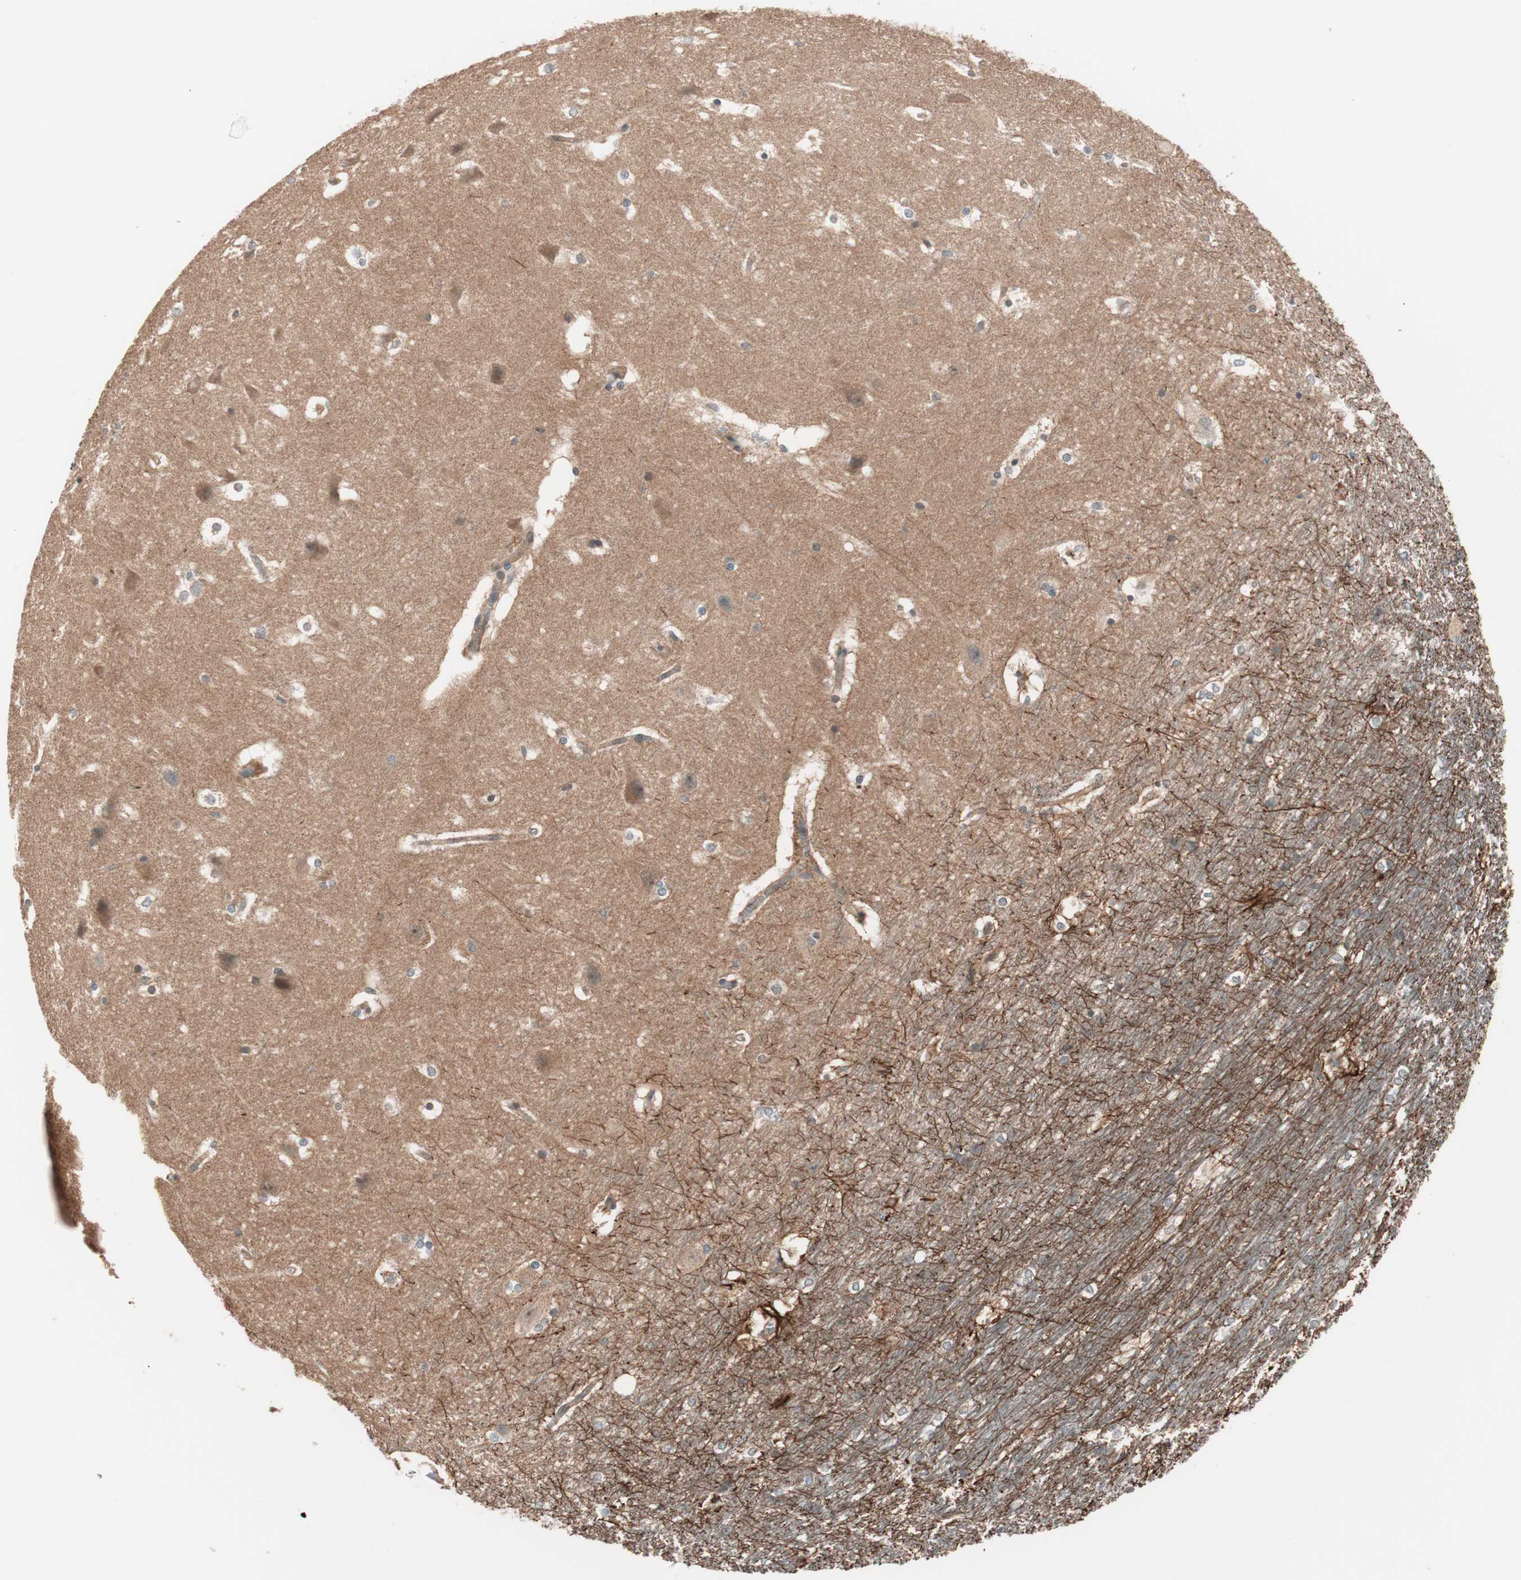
{"staining": {"intensity": "weak", "quantity": "25%-75%", "location": "cytoplasmic/membranous"}, "tissue": "hippocampus", "cell_type": "Glial cells", "image_type": "normal", "snomed": [{"axis": "morphology", "description": "Normal tissue, NOS"}, {"axis": "topography", "description": "Hippocampus"}], "caption": "Benign hippocampus demonstrates weak cytoplasmic/membranous staining in approximately 25%-75% of glial cells, visualized by immunohistochemistry. (DAB IHC, brown staining for protein, blue staining for nuclei).", "gene": "TSG101", "patient": {"sex": "female", "age": 19}}